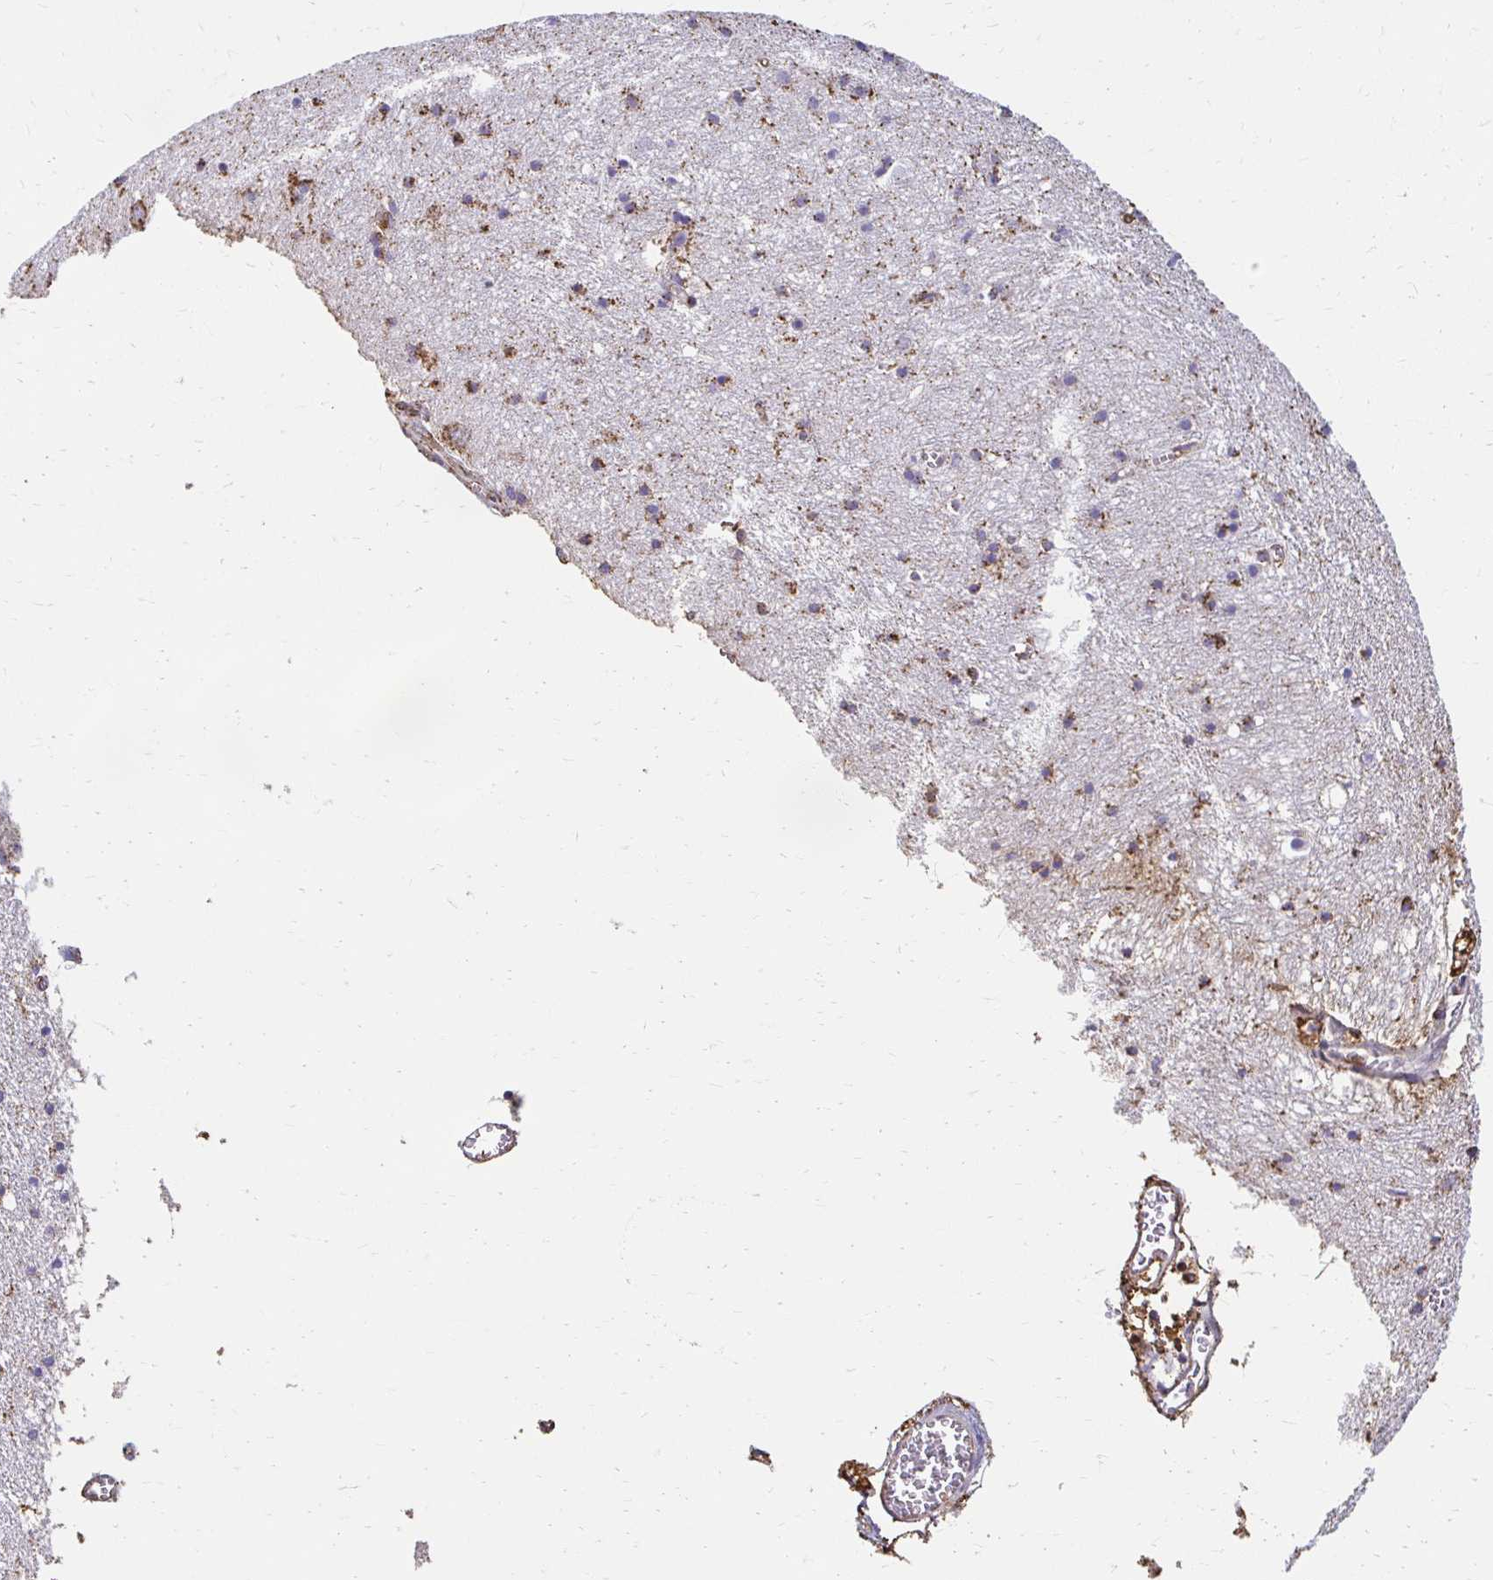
{"staining": {"intensity": "weak", "quantity": "<25%", "location": "cytoplasmic/membranous"}, "tissue": "cerebral cortex", "cell_type": "Endothelial cells", "image_type": "normal", "snomed": [{"axis": "morphology", "description": "Normal tissue, NOS"}, {"axis": "topography", "description": "Cerebral cortex"}], "caption": "The photomicrograph exhibits no staining of endothelial cells in benign cerebral cortex.", "gene": "TAS1R3", "patient": {"sex": "male", "age": 70}}